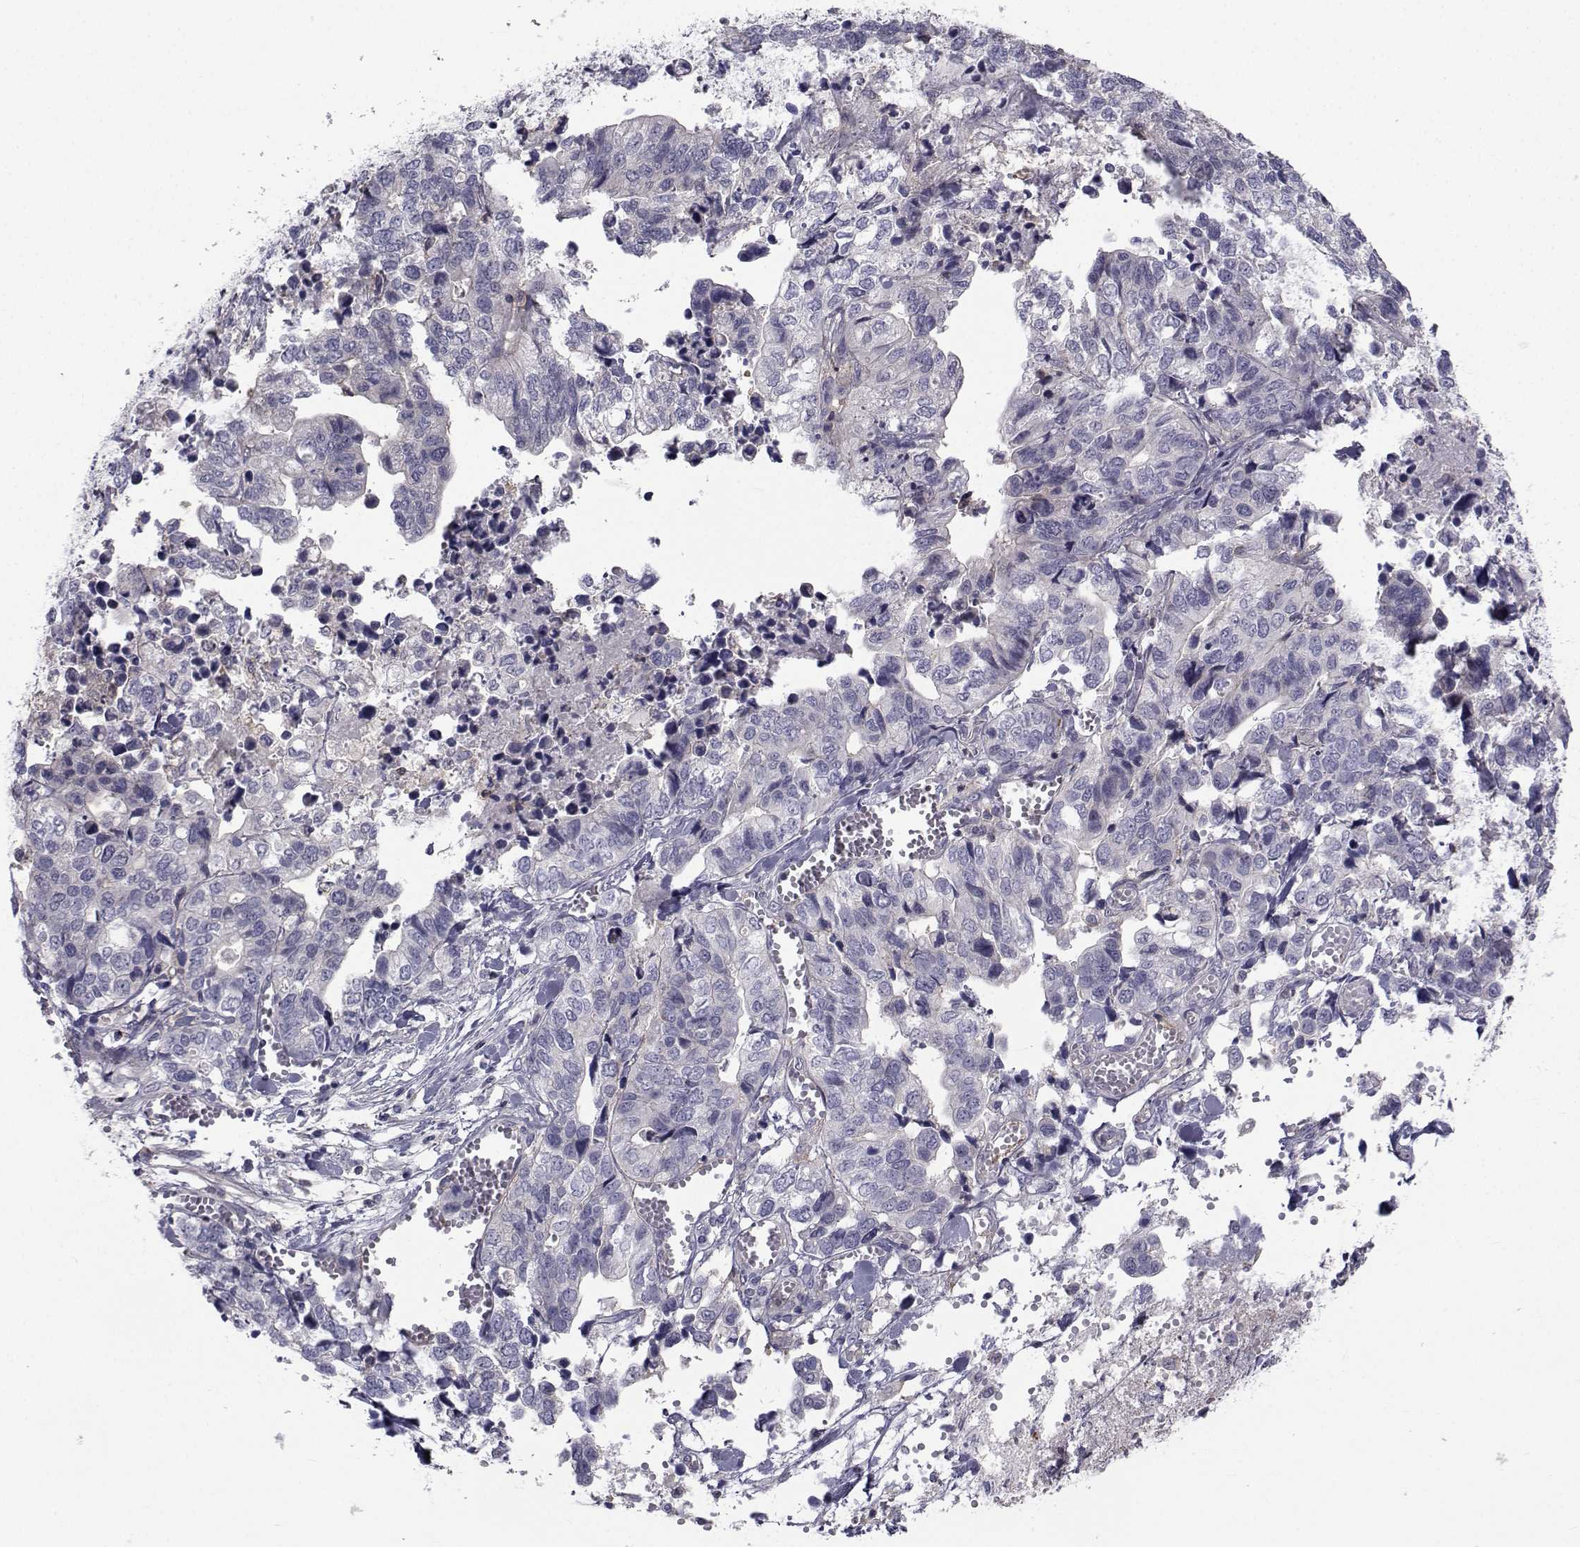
{"staining": {"intensity": "negative", "quantity": "none", "location": "none"}, "tissue": "stomach cancer", "cell_type": "Tumor cells", "image_type": "cancer", "snomed": [{"axis": "morphology", "description": "Adenocarcinoma, NOS"}, {"axis": "topography", "description": "Stomach, upper"}], "caption": "Stomach cancer stained for a protein using immunohistochemistry (IHC) demonstrates no staining tumor cells.", "gene": "FDXR", "patient": {"sex": "female", "age": 67}}